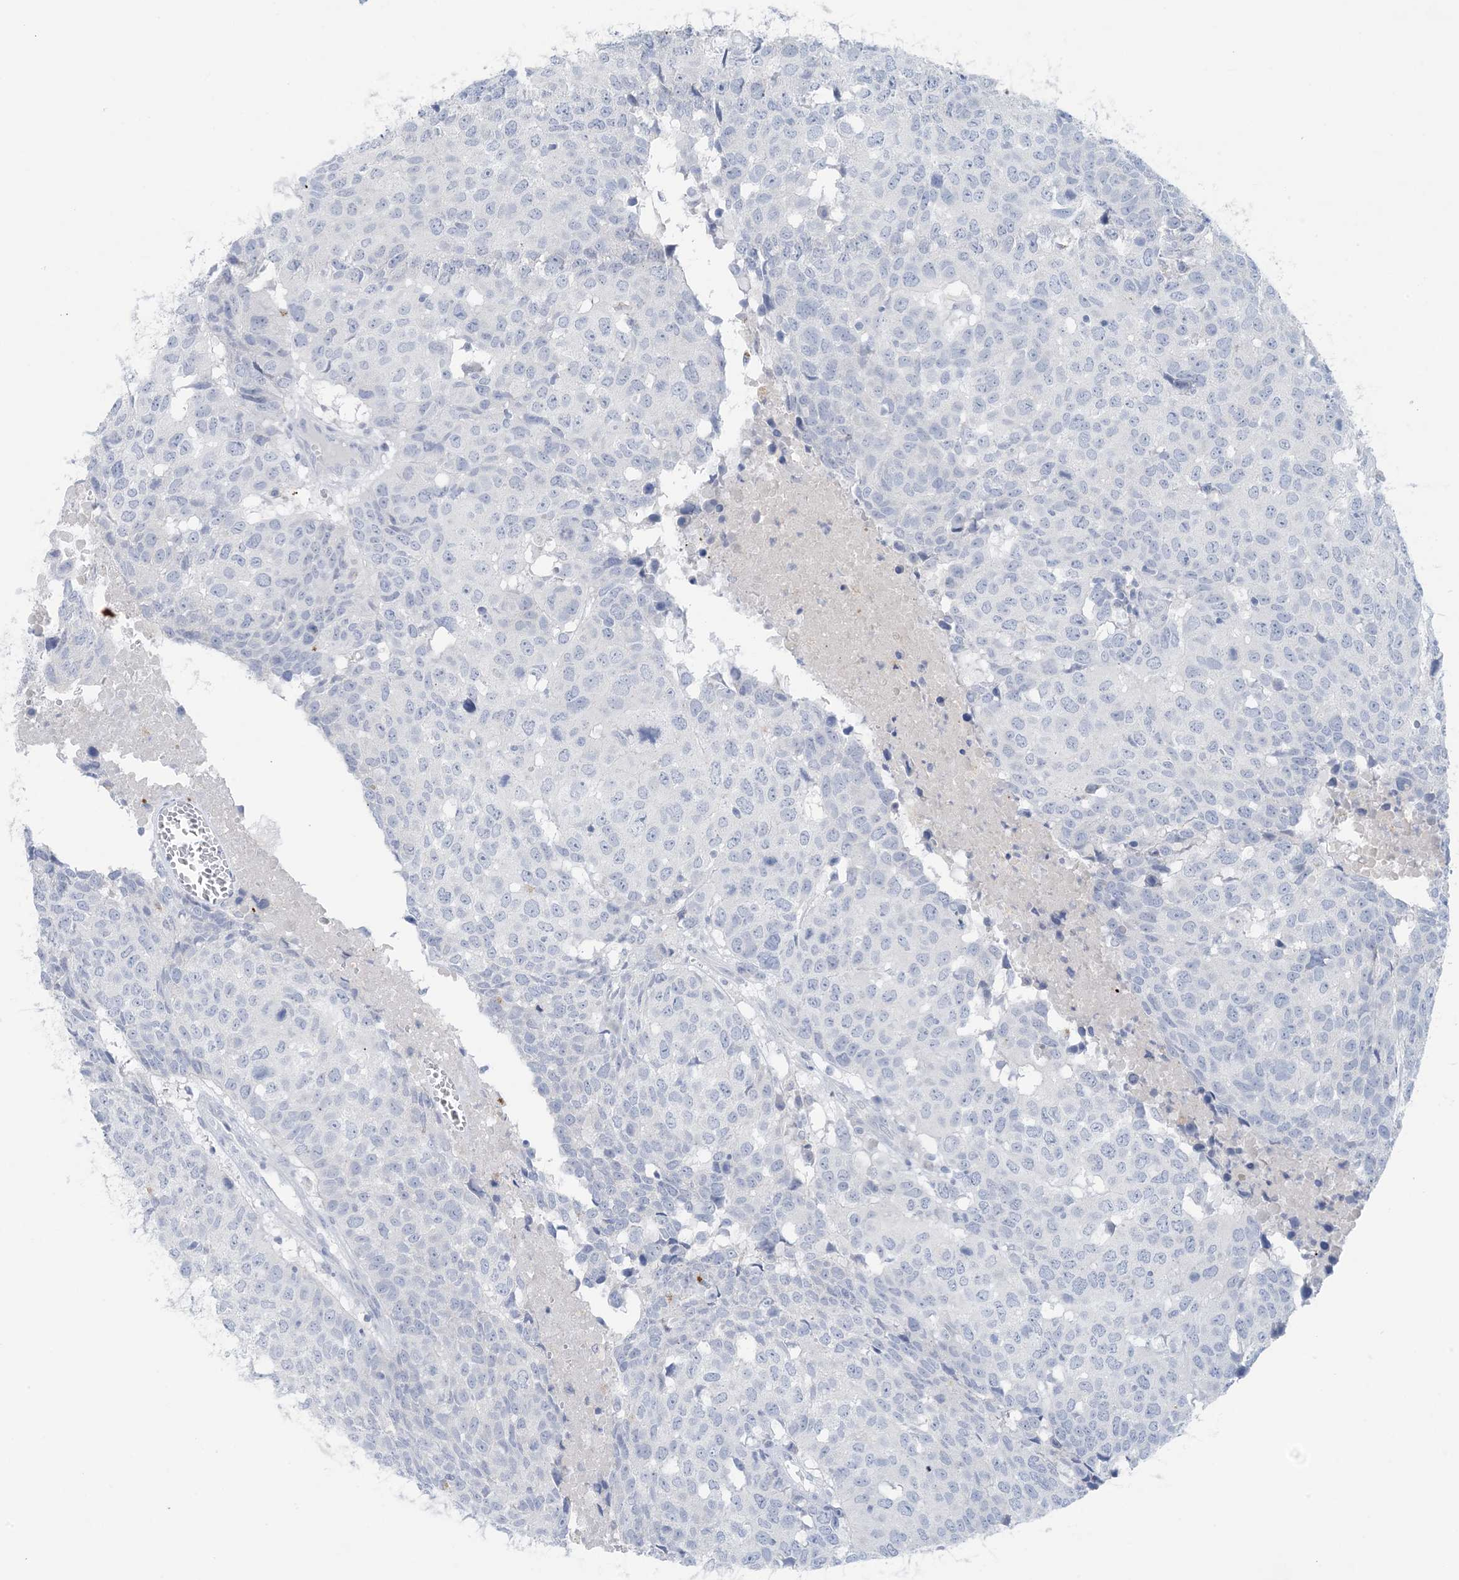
{"staining": {"intensity": "negative", "quantity": "none", "location": "none"}, "tissue": "head and neck cancer", "cell_type": "Tumor cells", "image_type": "cancer", "snomed": [{"axis": "morphology", "description": "Squamous cell carcinoma, NOS"}, {"axis": "topography", "description": "Head-Neck"}], "caption": "DAB immunohistochemical staining of head and neck cancer shows no significant staining in tumor cells.", "gene": "GABRG1", "patient": {"sex": "male", "age": 66}}